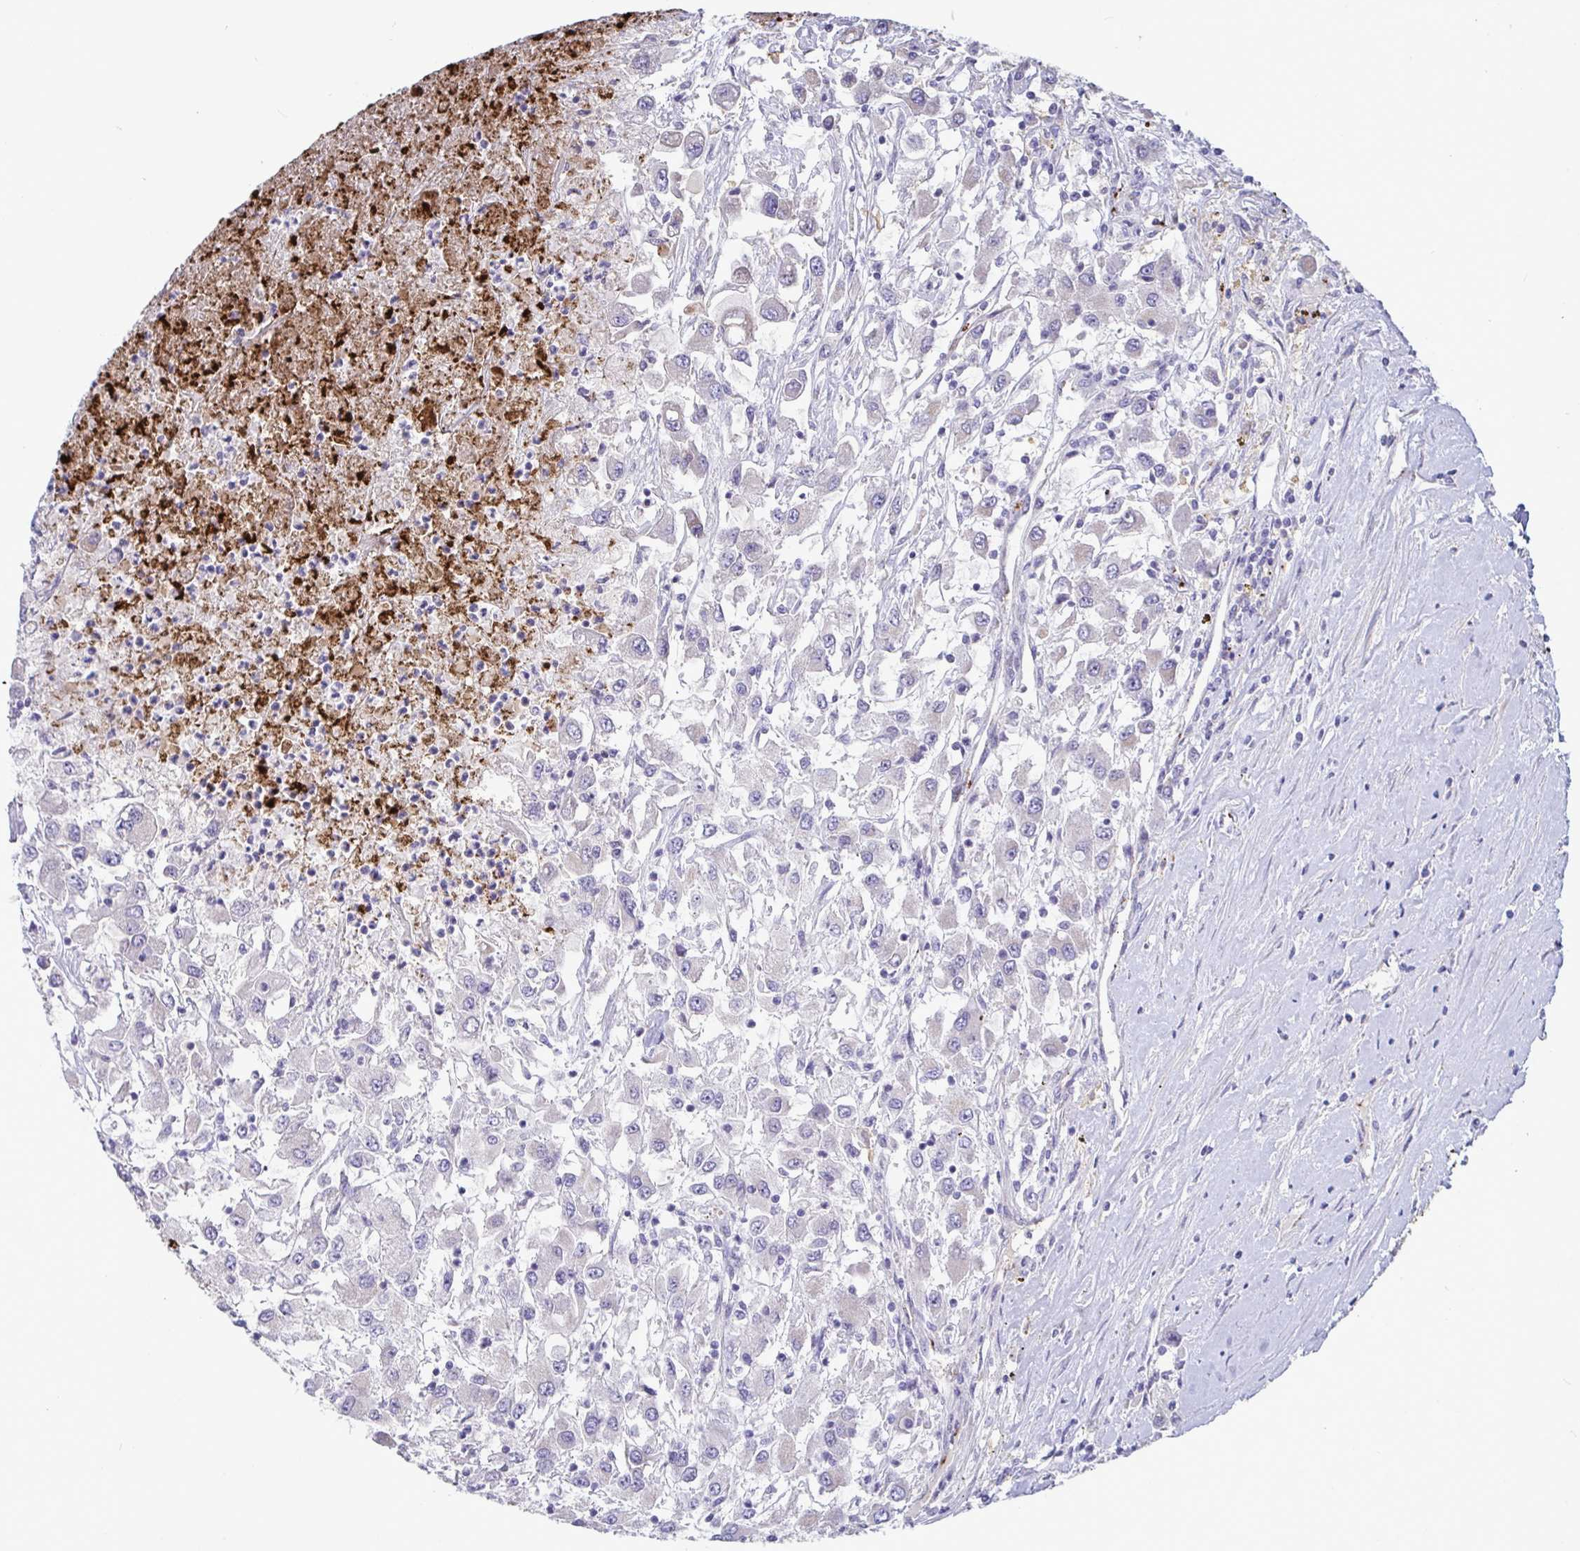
{"staining": {"intensity": "negative", "quantity": "none", "location": "none"}, "tissue": "renal cancer", "cell_type": "Tumor cells", "image_type": "cancer", "snomed": [{"axis": "morphology", "description": "Adenocarcinoma, NOS"}, {"axis": "topography", "description": "Kidney"}], "caption": "DAB immunohistochemical staining of human adenocarcinoma (renal) demonstrates no significant positivity in tumor cells.", "gene": "IL37", "patient": {"sex": "female", "age": 67}}